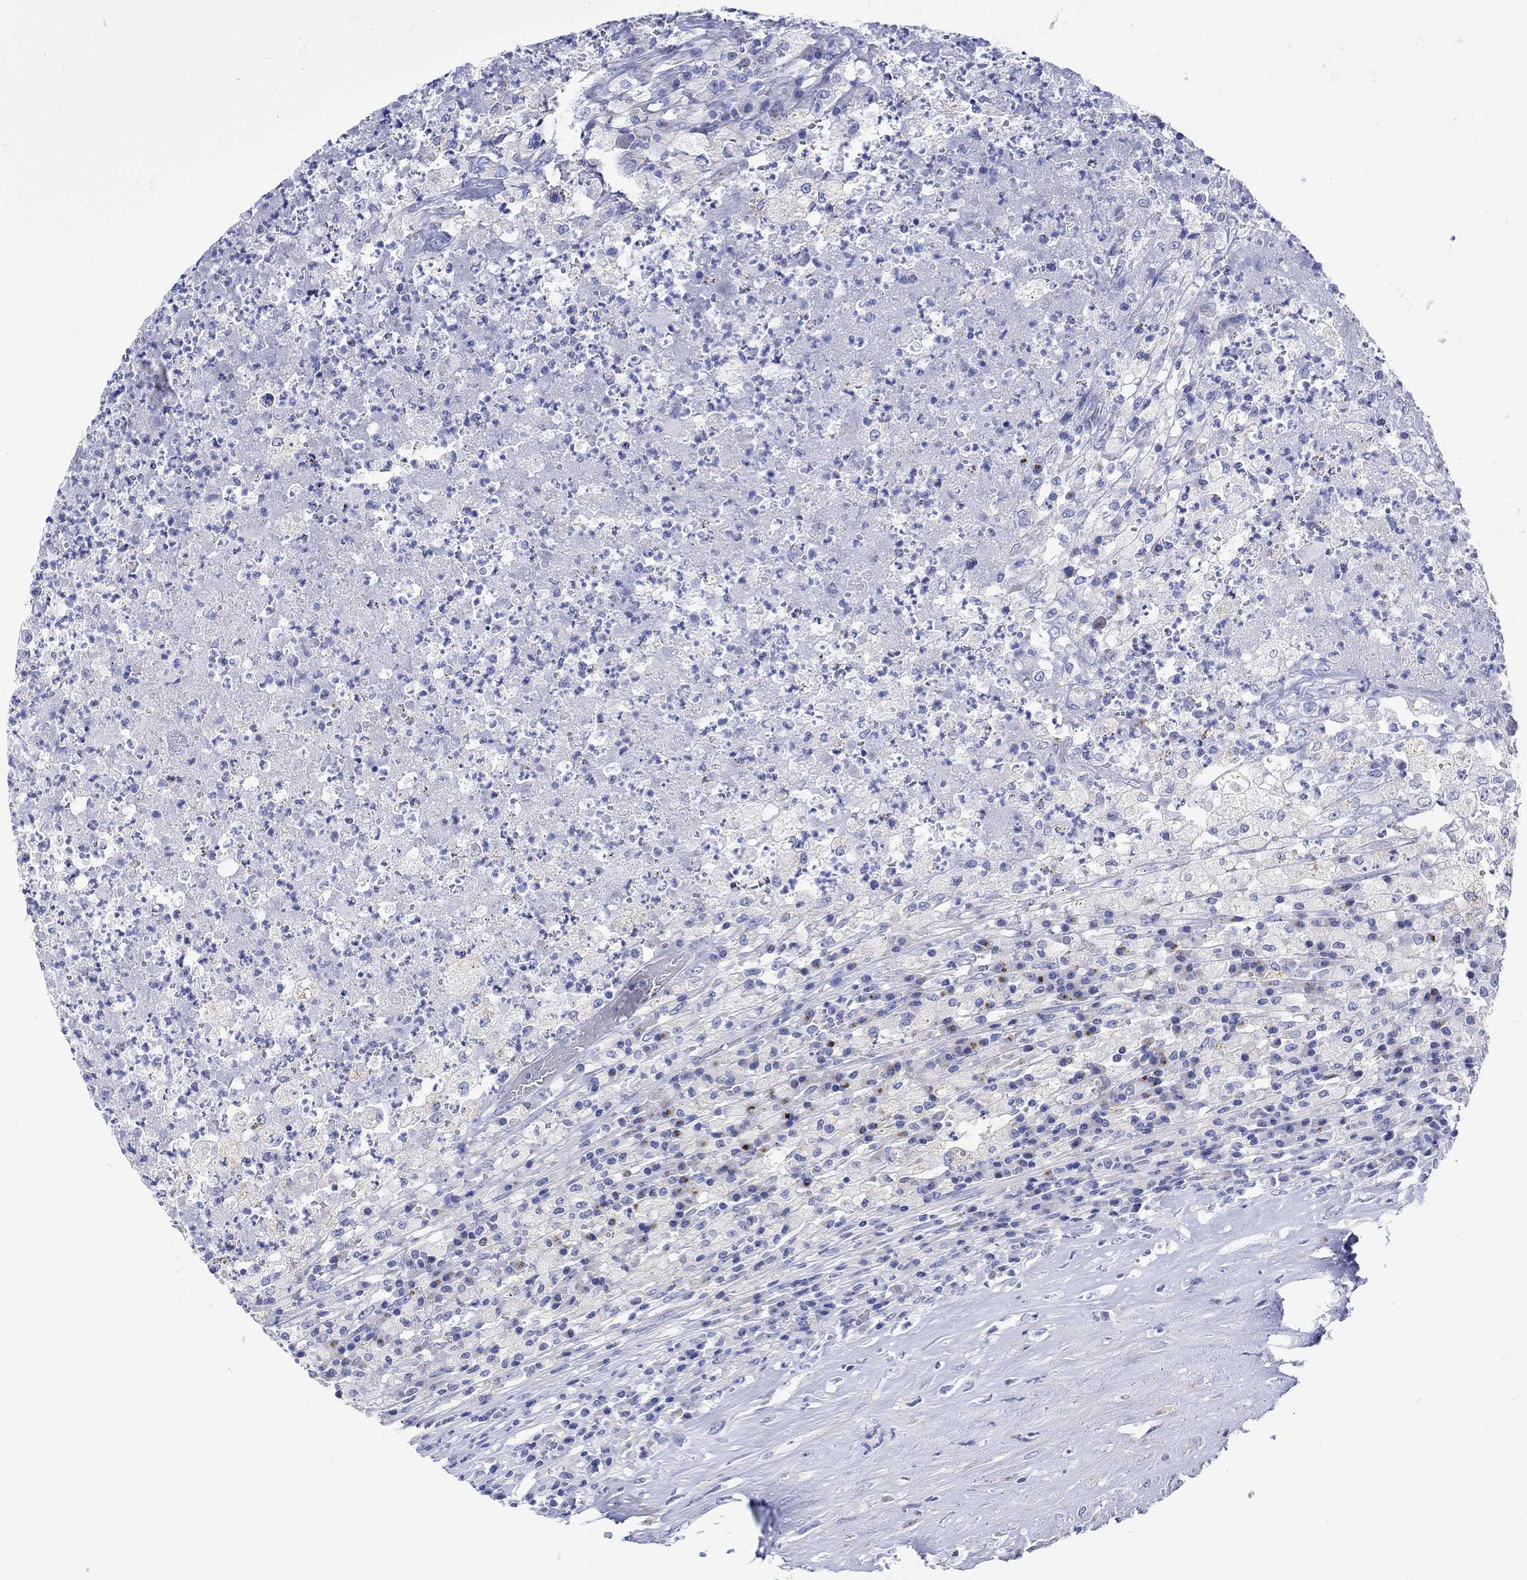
{"staining": {"intensity": "negative", "quantity": "none", "location": "none"}, "tissue": "testis cancer", "cell_type": "Tumor cells", "image_type": "cancer", "snomed": [{"axis": "morphology", "description": "Necrosis, NOS"}, {"axis": "morphology", "description": "Carcinoma, Embryonal, NOS"}, {"axis": "topography", "description": "Testis"}], "caption": "This is an immunohistochemistry photomicrograph of human testis embryonal carcinoma. There is no staining in tumor cells.", "gene": "ANKMY1", "patient": {"sex": "male", "age": 19}}